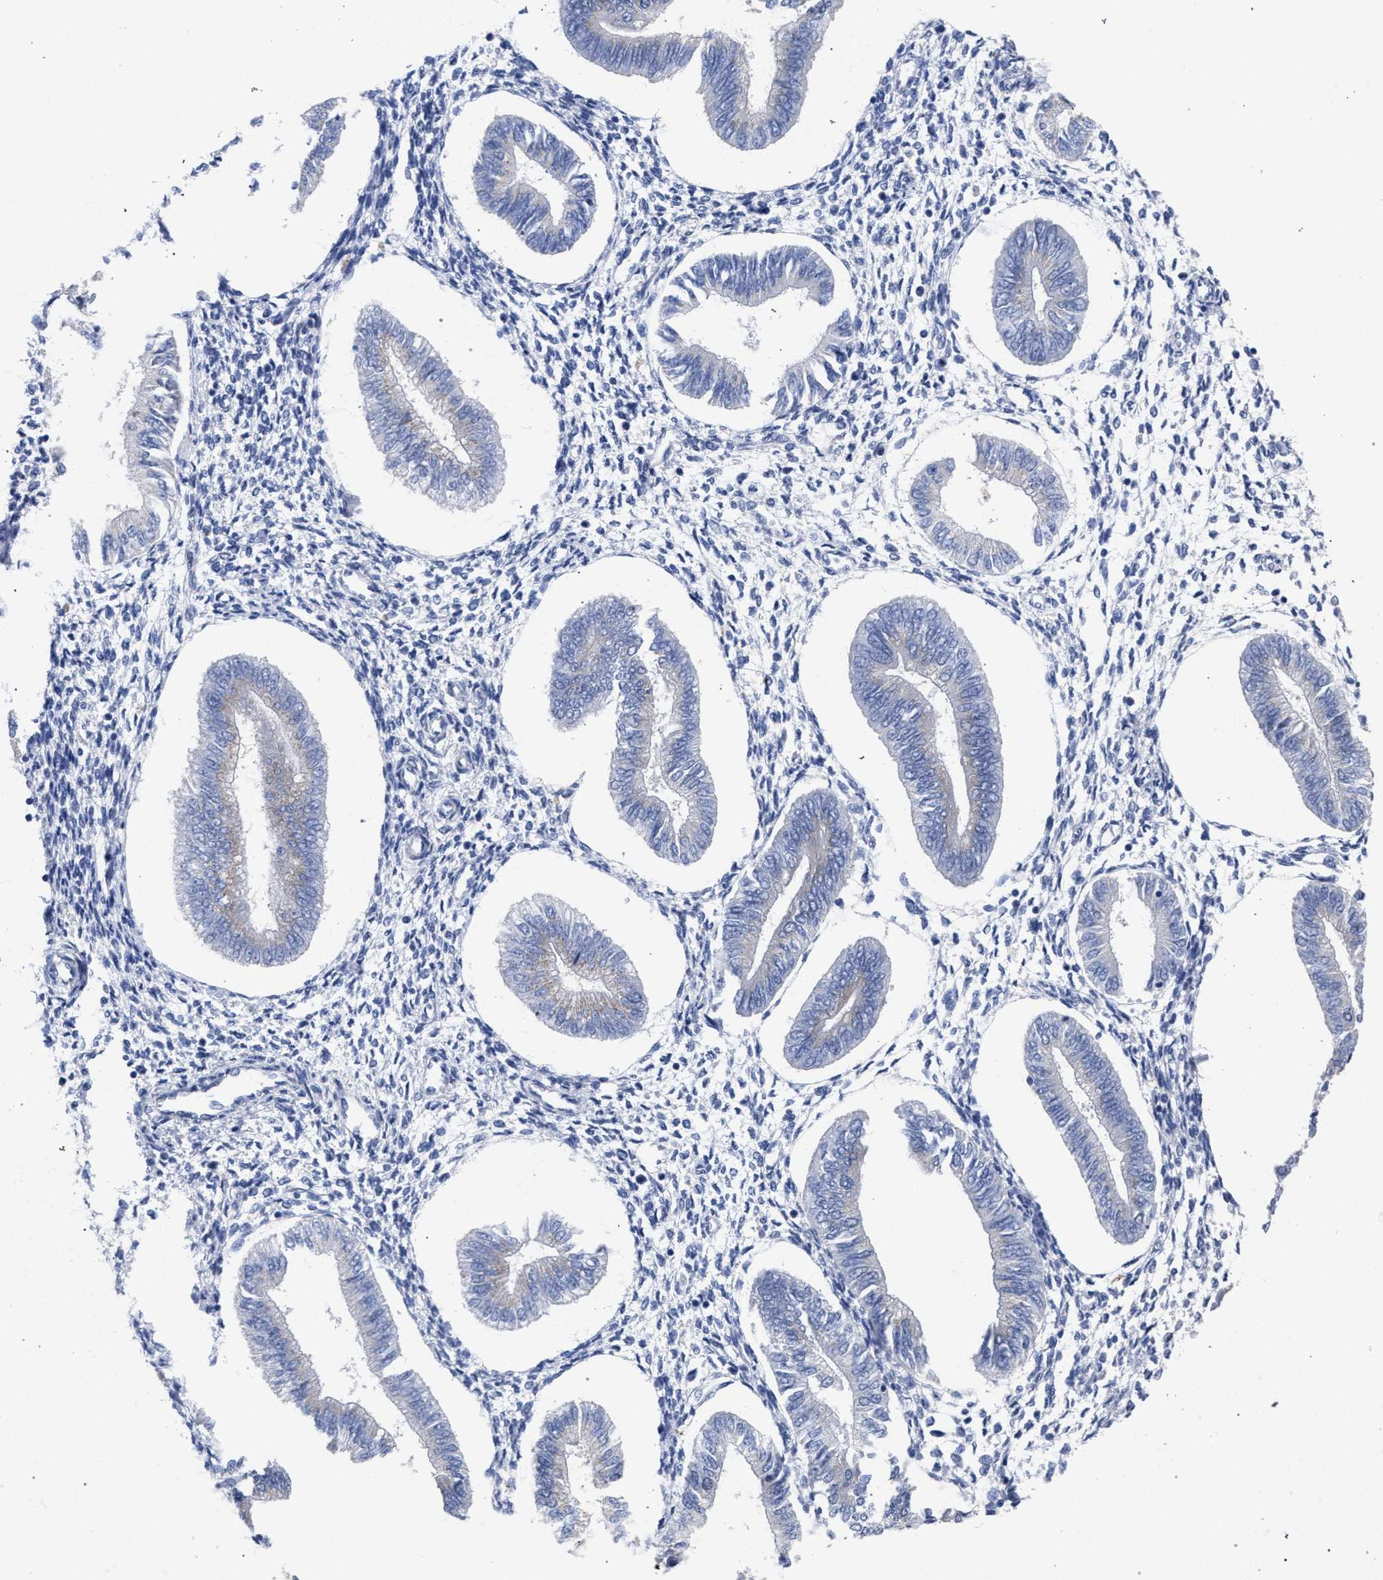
{"staining": {"intensity": "negative", "quantity": "none", "location": "none"}, "tissue": "endometrium", "cell_type": "Cells in endometrial stroma", "image_type": "normal", "snomed": [{"axis": "morphology", "description": "Normal tissue, NOS"}, {"axis": "topography", "description": "Endometrium"}], "caption": "This is an IHC micrograph of normal human endometrium. There is no positivity in cells in endometrial stroma.", "gene": "GOLGA2", "patient": {"sex": "female", "age": 50}}